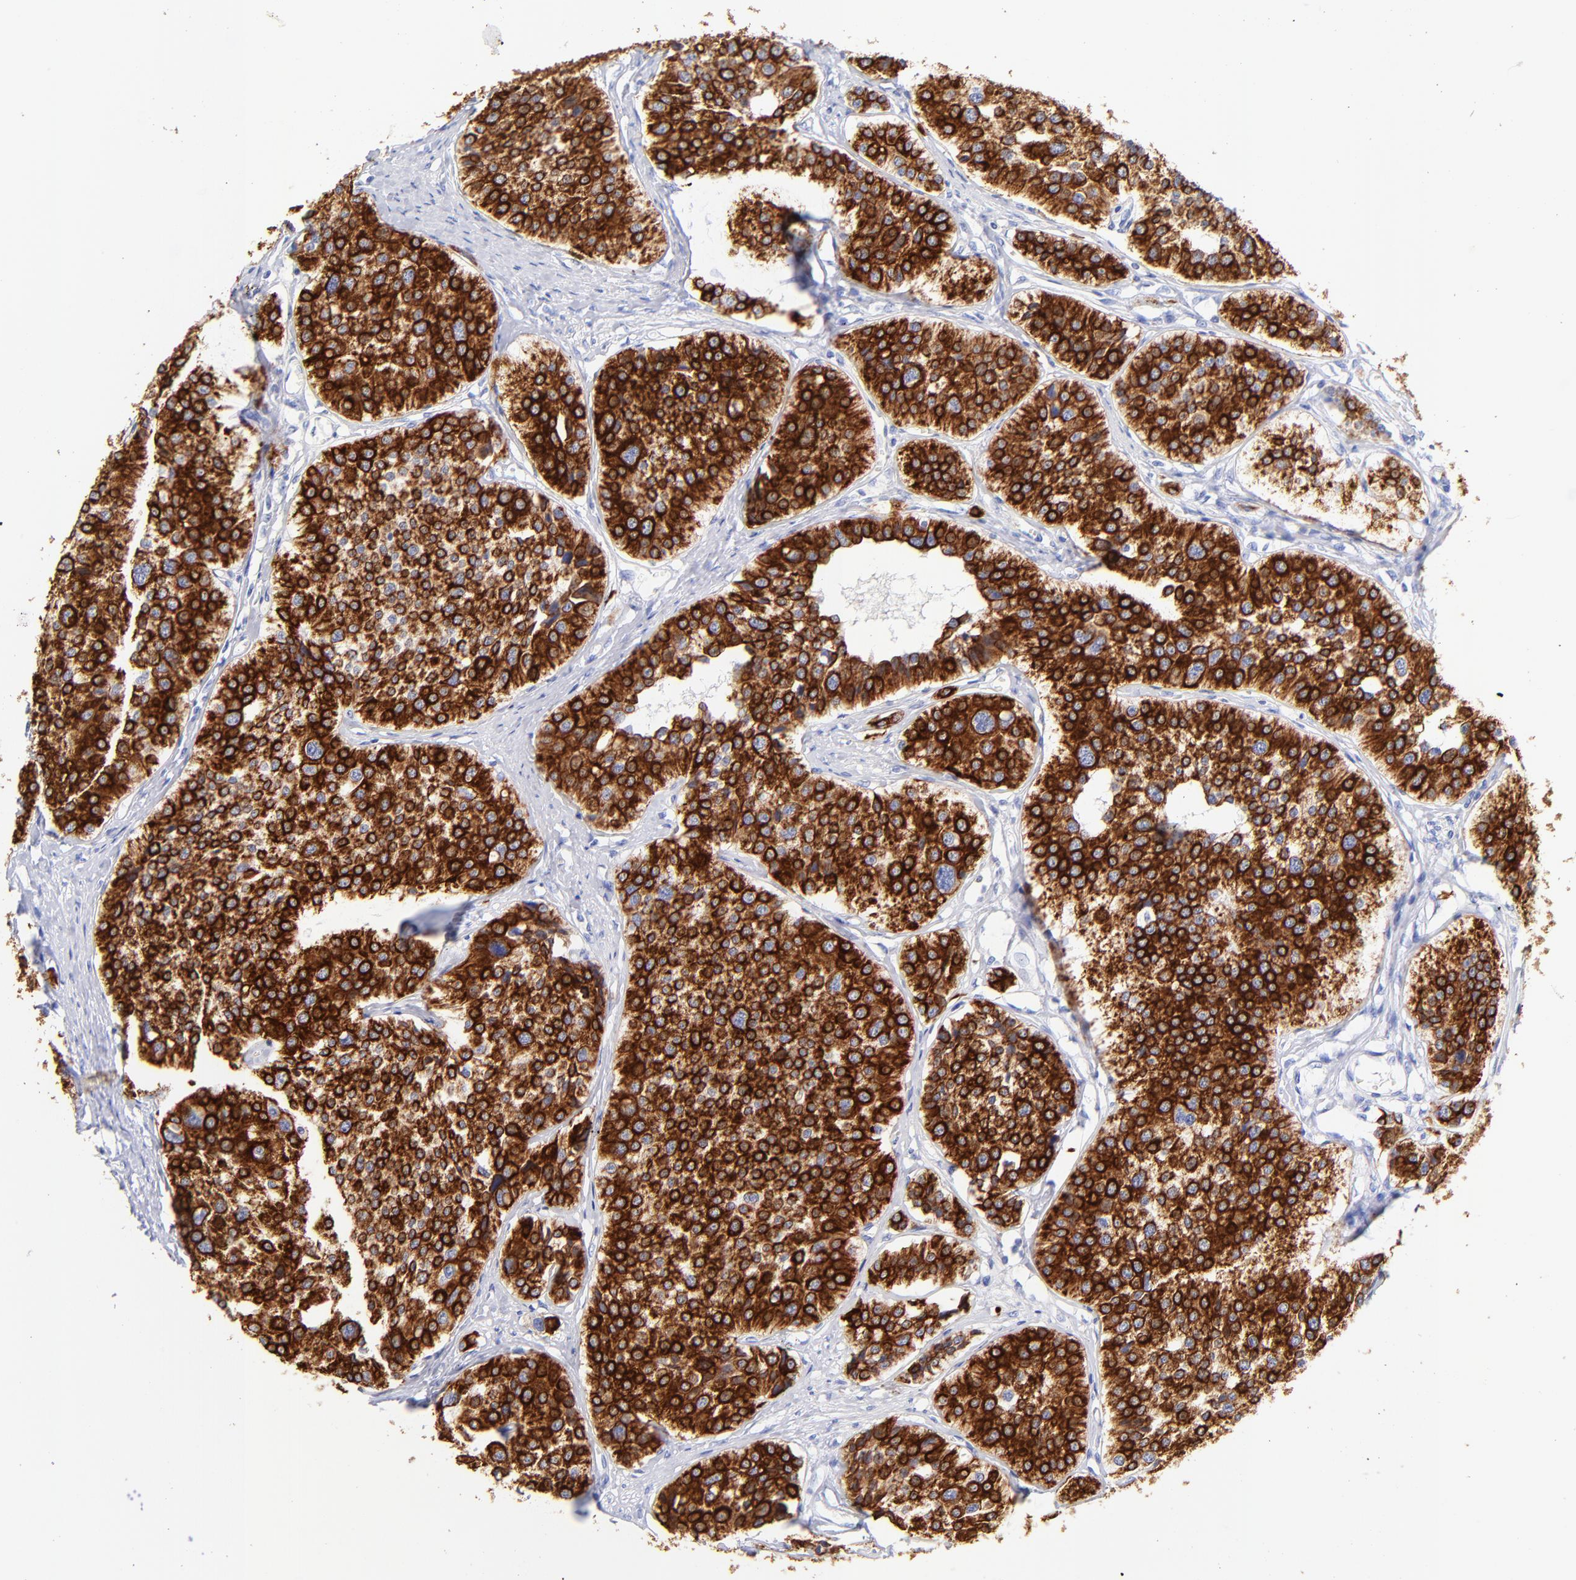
{"staining": {"intensity": "strong", "quantity": ">75%", "location": "cytoplasmic/membranous"}, "tissue": "carcinoid", "cell_type": "Tumor cells", "image_type": "cancer", "snomed": [{"axis": "morphology", "description": "Carcinoid, malignant, NOS"}, {"axis": "topography", "description": "Small intestine"}], "caption": "The histopathology image demonstrates a brown stain indicating the presence of a protein in the cytoplasmic/membranous of tumor cells in carcinoid (malignant). (brown staining indicates protein expression, while blue staining denotes nuclei).", "gene": "KRT19", "patient": {"sex": "male", "age": 60}}